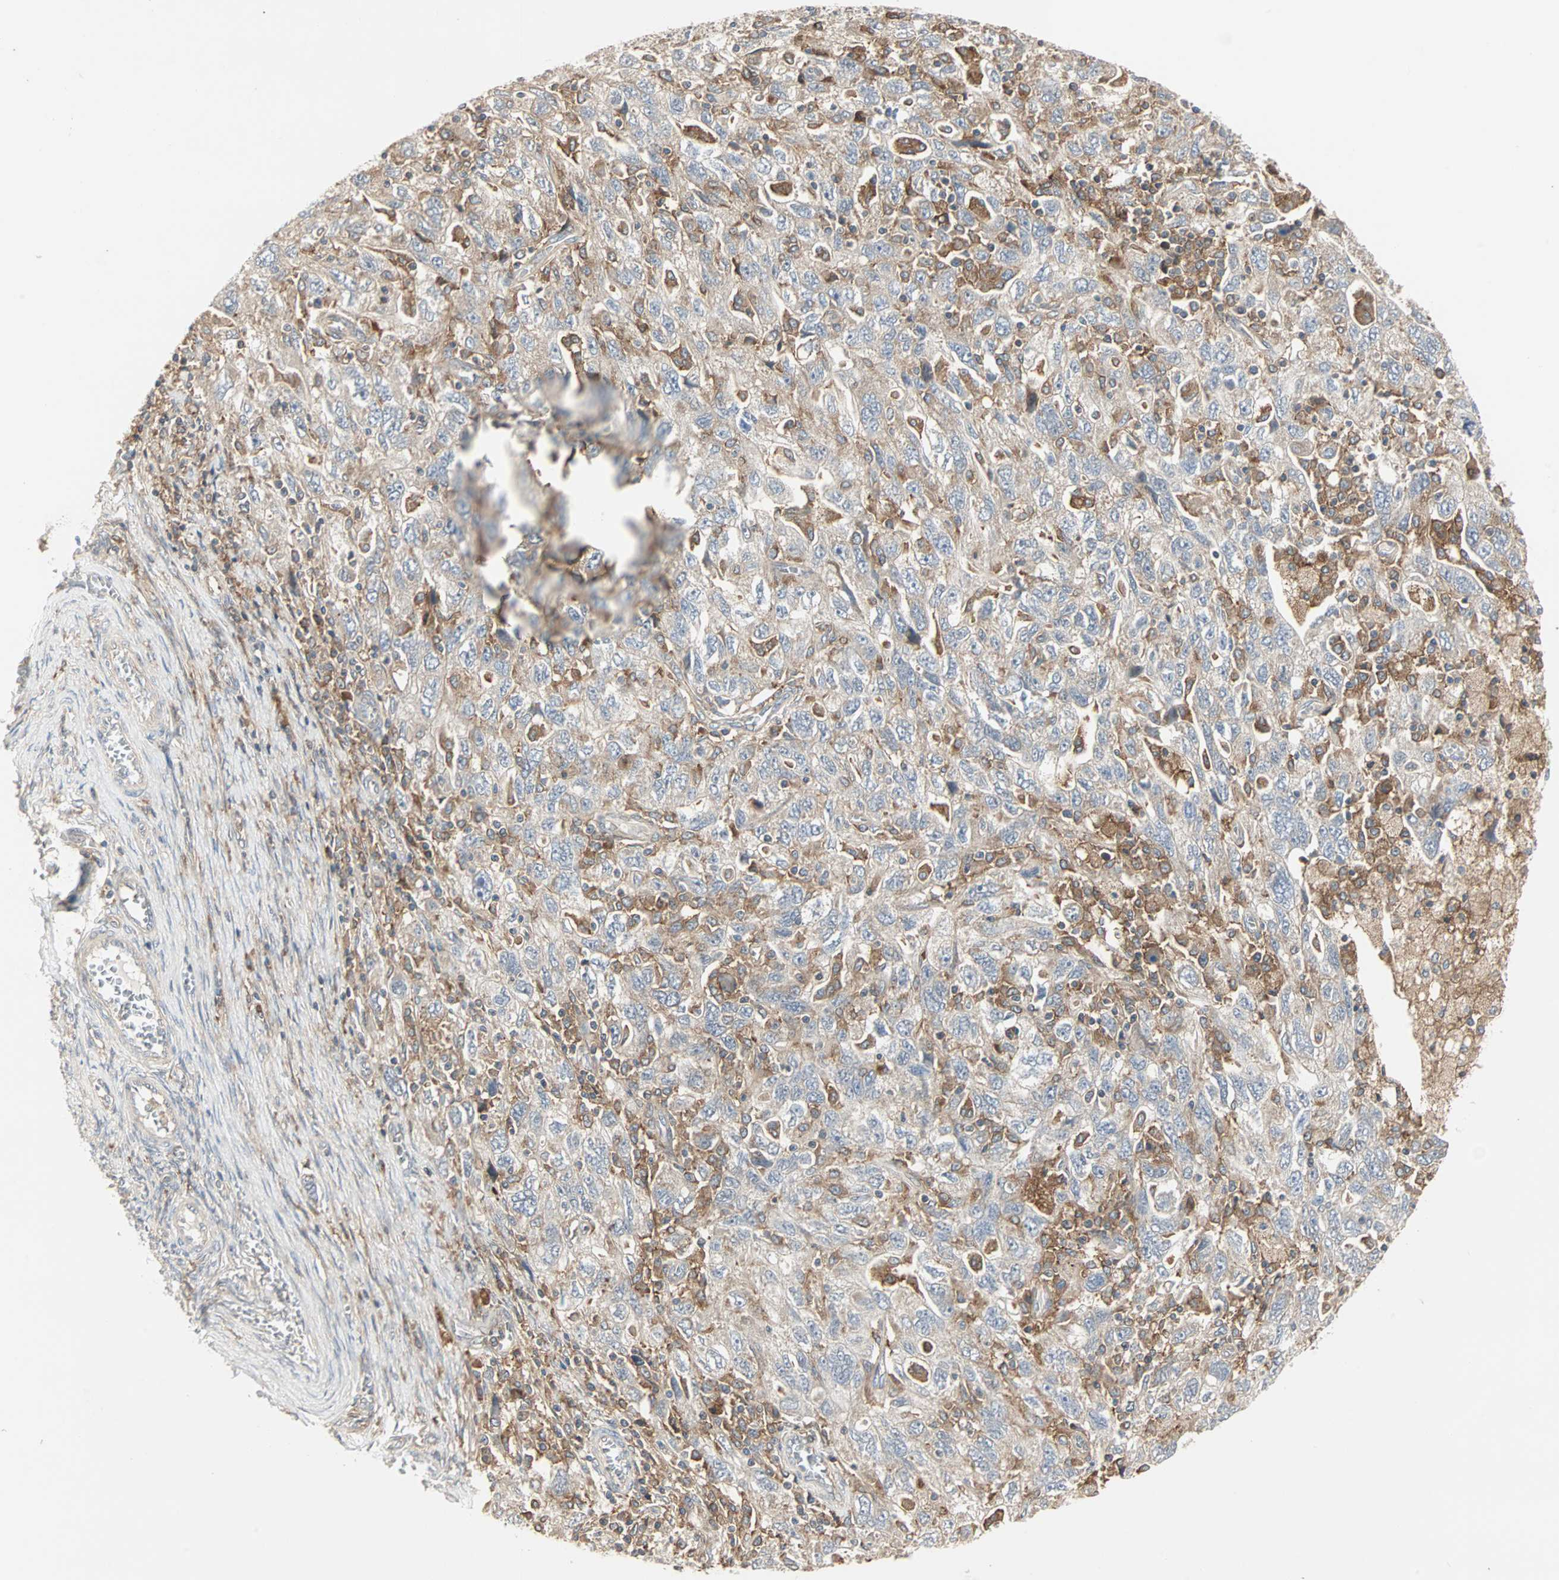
{"staining": {"intensity": "moderate", "quantity": ">75%", "location": "cytoplasmic/membranous"}, "tissue": "ovarian cancer", "cell_type": "Tumor cells", "image_type": "cancer", "snomed": [{"axis": "morphology", "description": "Carcinoma, NOS"}, {"axis": "morphology", "description": "Cystadenocarcinoma, serous, NOS"}, {"axis": "topography", "description": "Ovary"}], "caption": "Immunohistochemistry (DAB (3,3'-diaminobenzidine)) staining of human serous cystadenocarcinoma (ovarian) demonstrates moderate cytoplasmic/membranous protein positivity in about >75% of tumor cells.", "gene": "GNAI2", "patient": {"sex": "female", "age": 69}}